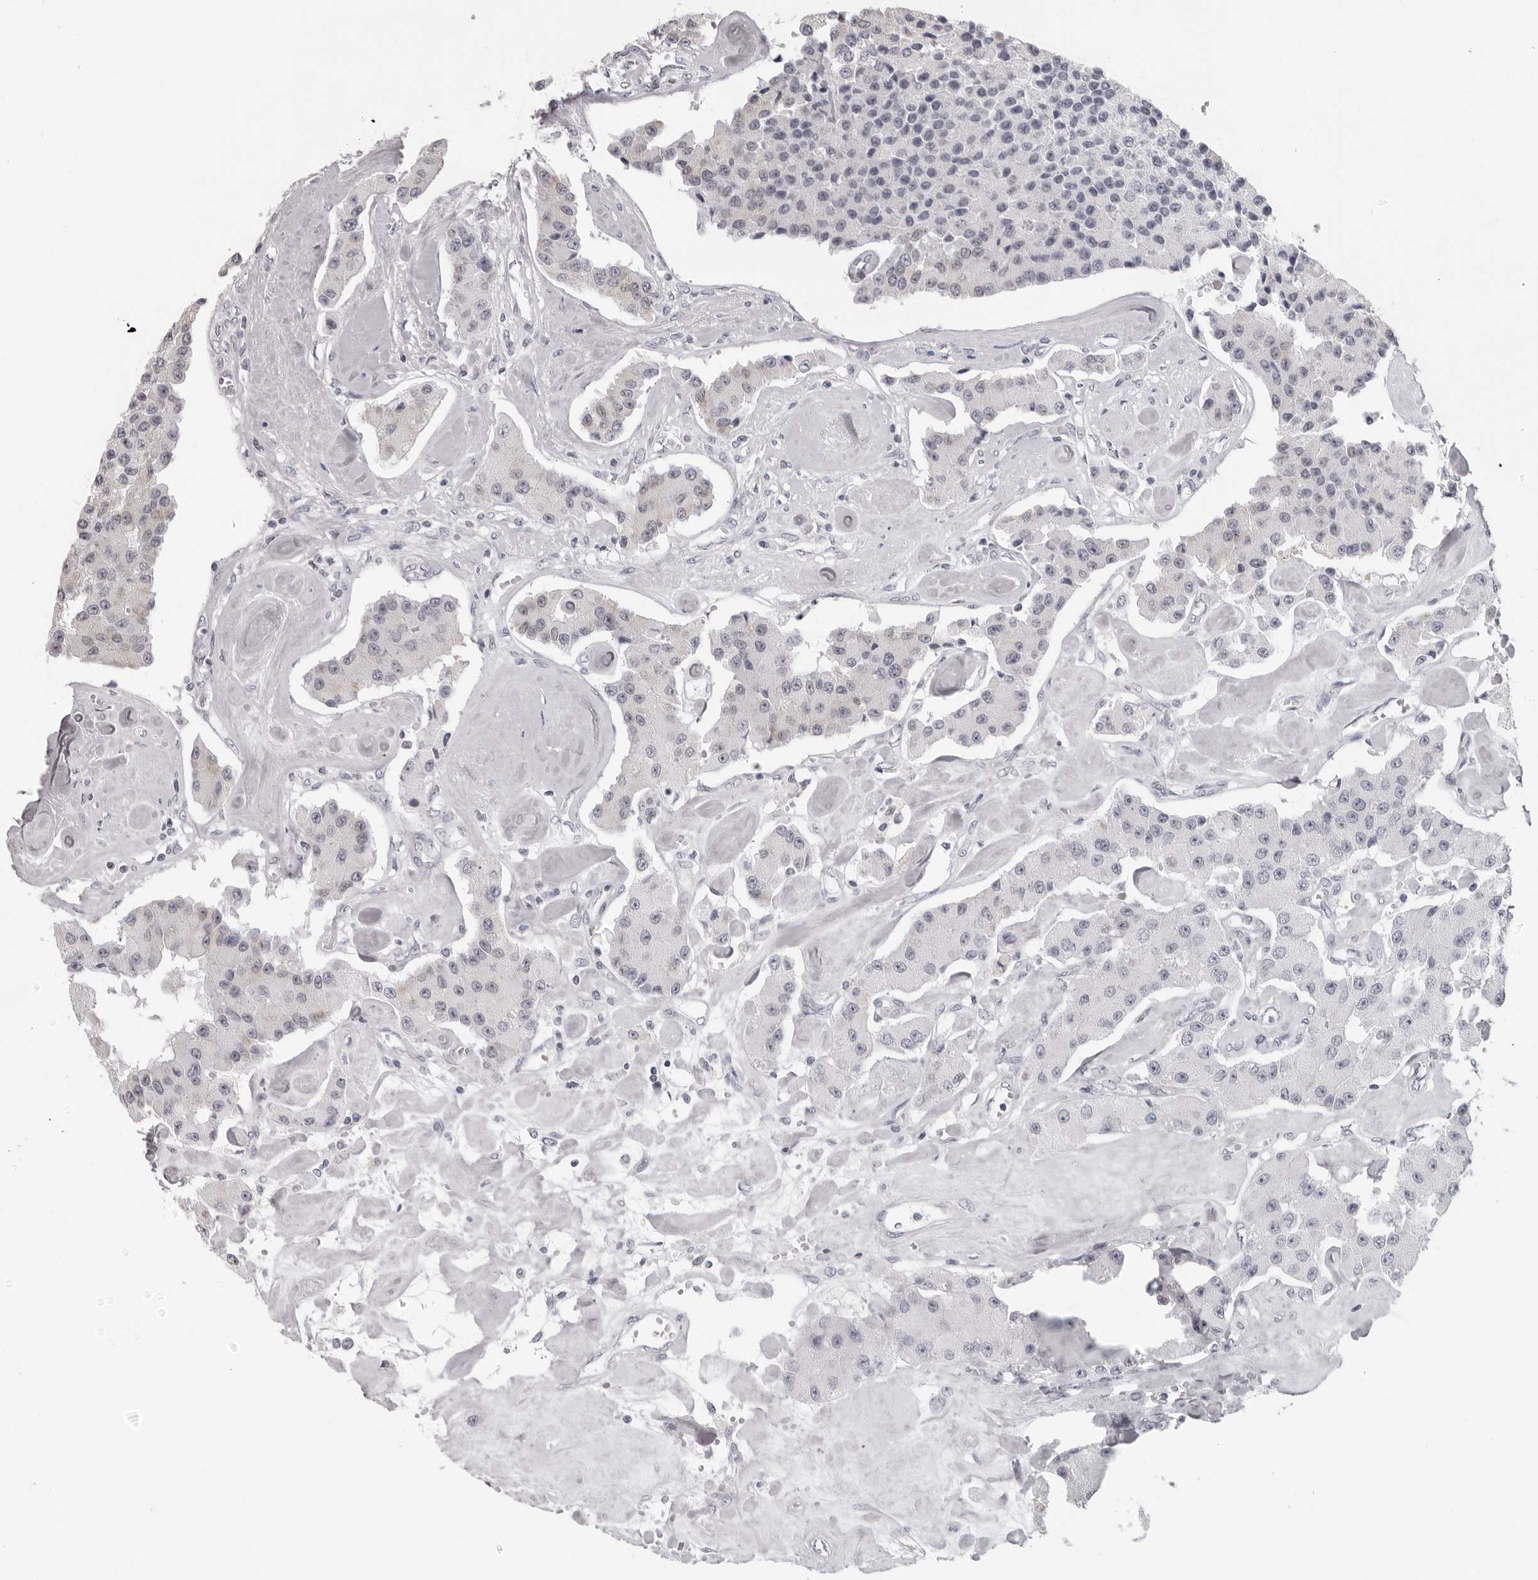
{"staining": {"intensity": "negative", "quantity": "none", "location": "none"}, "tissue": "carcinoid", "cell_type": "Tumor cells", "image_type": "cancer", "snomed": [{"axis": "morphology", "description": "Carcinoid, malignant, NOS"}, {"axis": "topography", "description": "Pancreas"}], "caption": "Immunohistochemistry (IHC) photomicrograph of neoplastic tissue: human carcinoid (malignant) stained with DAB (3,3'-diaminobenzidine) displays no significant protein positivity in tumor cells.", "gene": "DNALI1", "patient": {"sex": "male", "age": 41}}